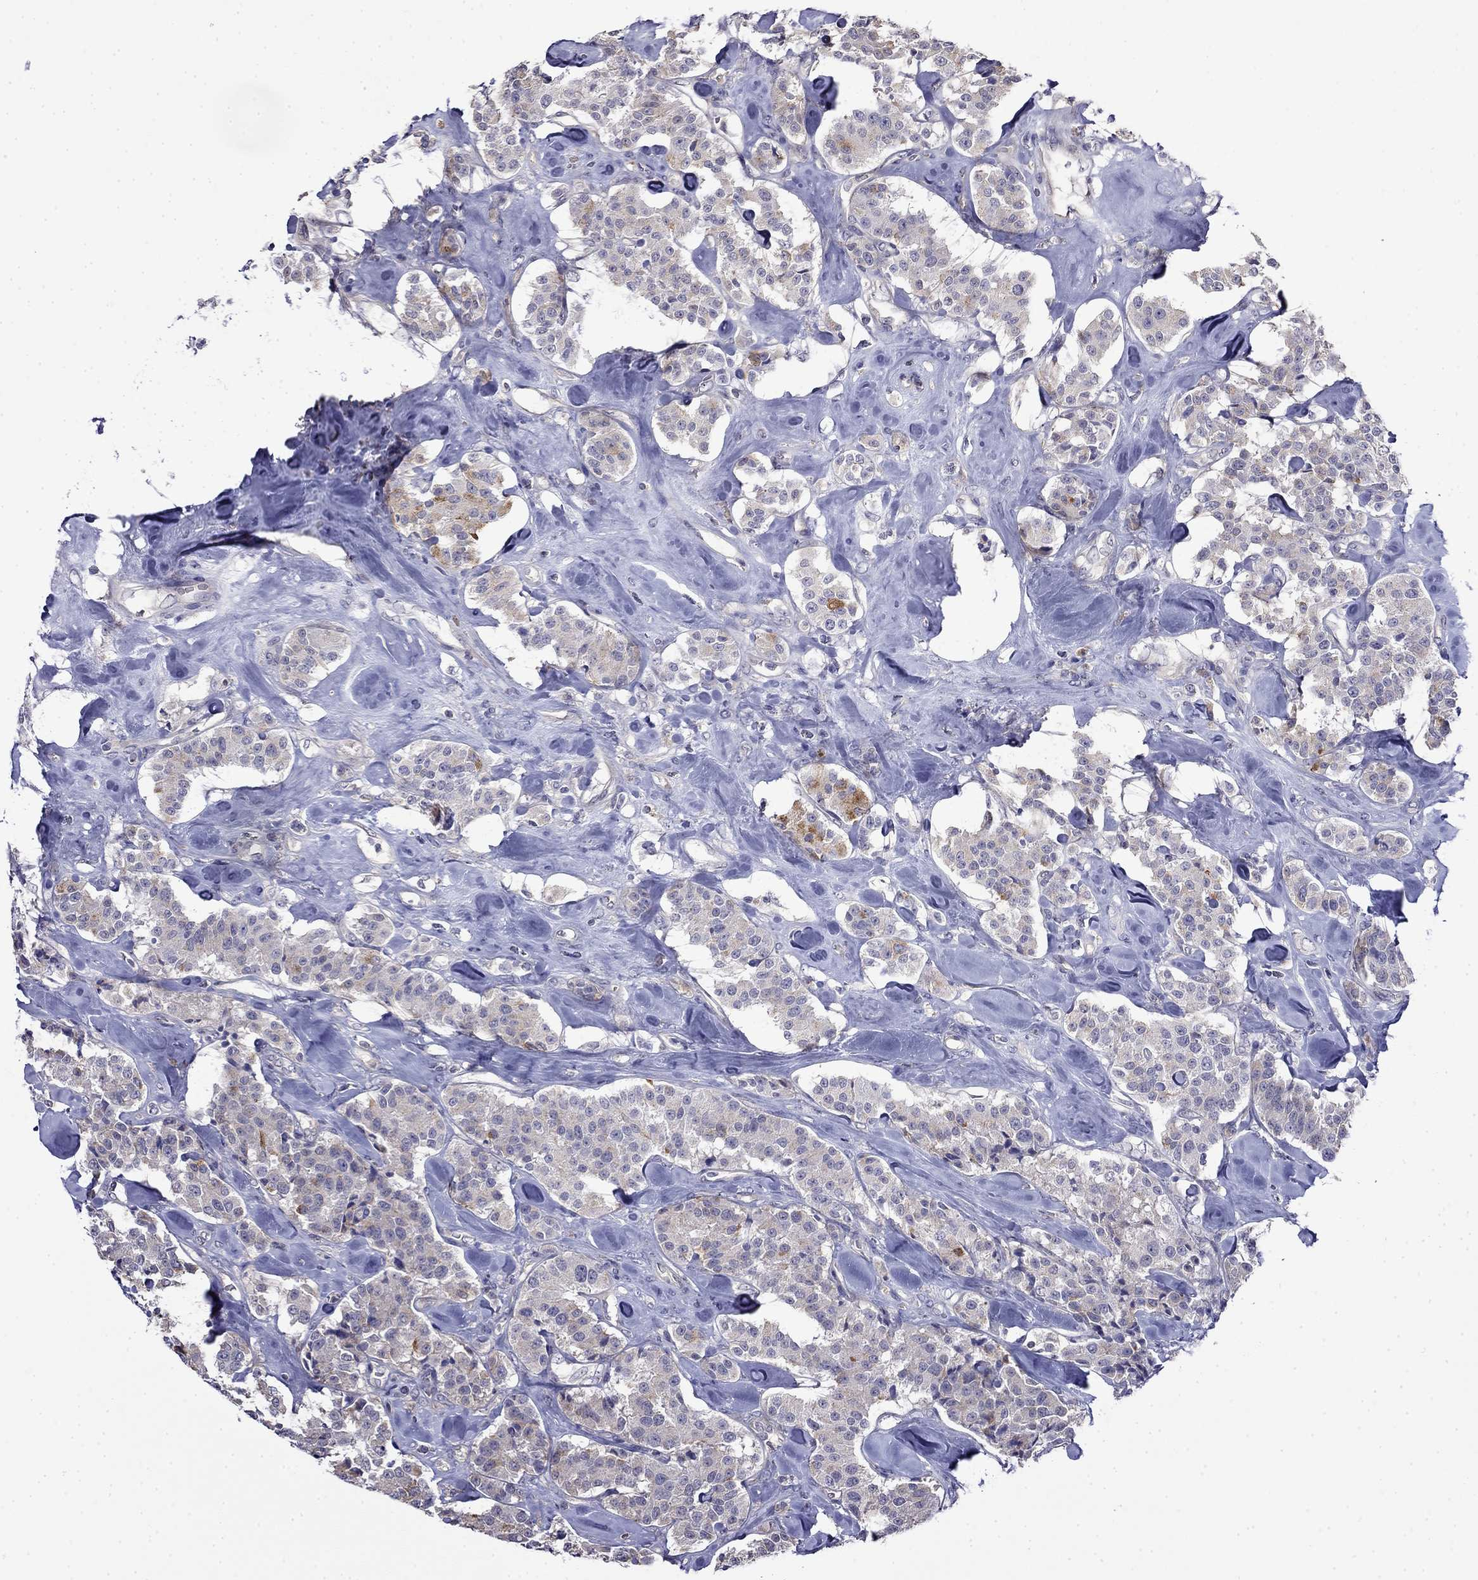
{"staining": {"intensity": "moderate", "quantity": "<25%", "location": "cytoplasmic/membranous"}, "tissue": "carcinoid", "cell_type": "Tumor cells", "image_type": "cancer", "snomed": [{"axis": "morphology", "description": "Carcinoid, malignant, NOS"}, {"axis": "topography", "description": "Pancreas"}], "caption": "Immunohistochemical staining of carcinoid (malignant) exhibits low levels of moderate cytoplasmic/membranous protein positivity in about <25% of tumor cells.", "gene": "GUCA1B", "patient": {"sex": "male", "age": 41}}